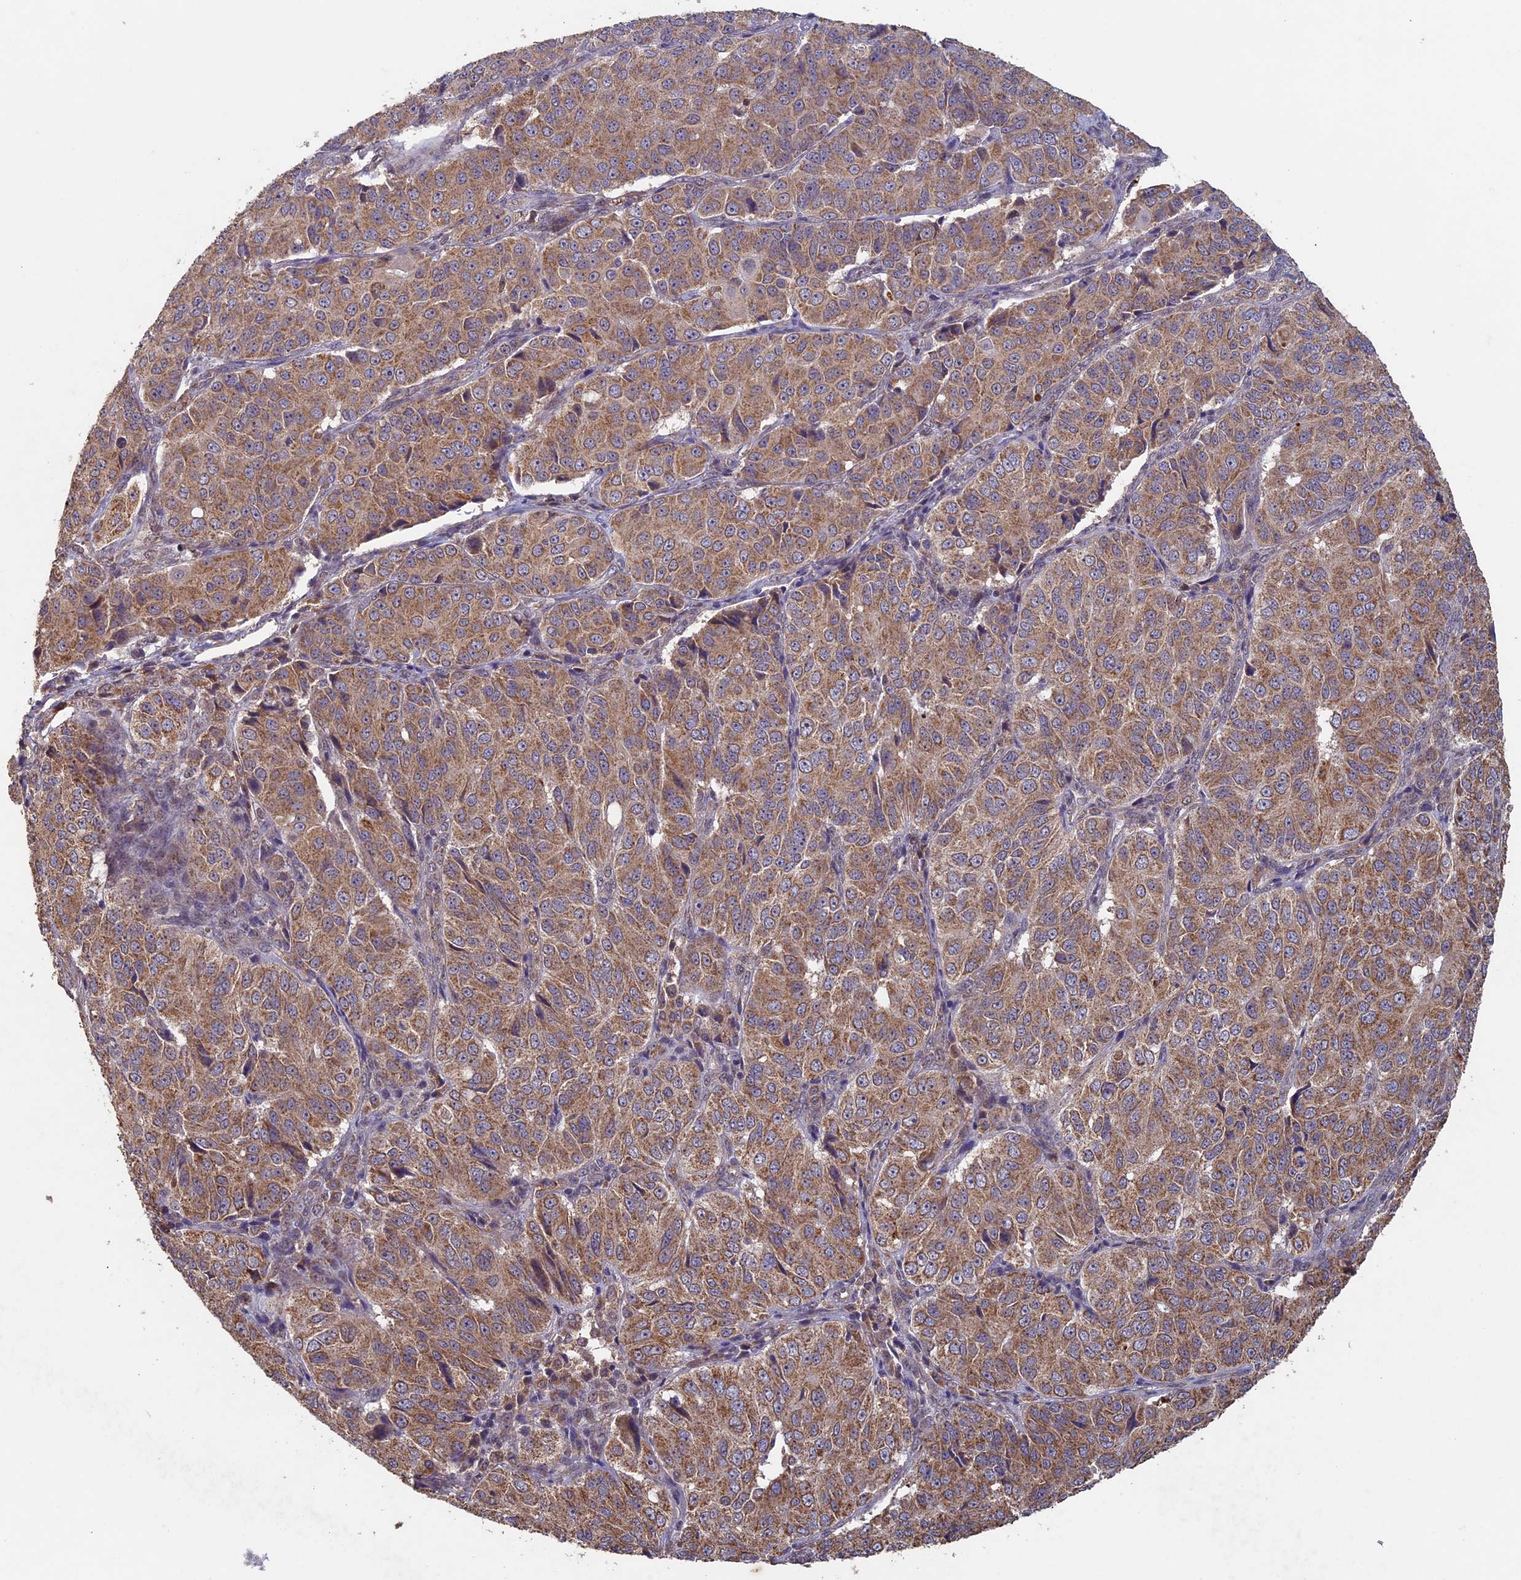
{"staining": {"intensity": "moderate", "quantity": ">75%", "location": "cytoplasmic/membranous"}, "tissue": "ovarian cancer", "cell_type": "Tumor cells", "image_type": "cancer", "snomed": [{"axis": "morphology", "description": "Carcinoma, endometroid"}, {"axis": "topography", "description": "Ovary"}], "caption": "Approximately >75% of tumor cells in human ovarian cancer reveal moderate cytoplasmic/membranous protein positivity as visualized by brown immunohistochemical staining.", "gene": "RCCD1", "patient": {"sex": "female", "age": 51}}